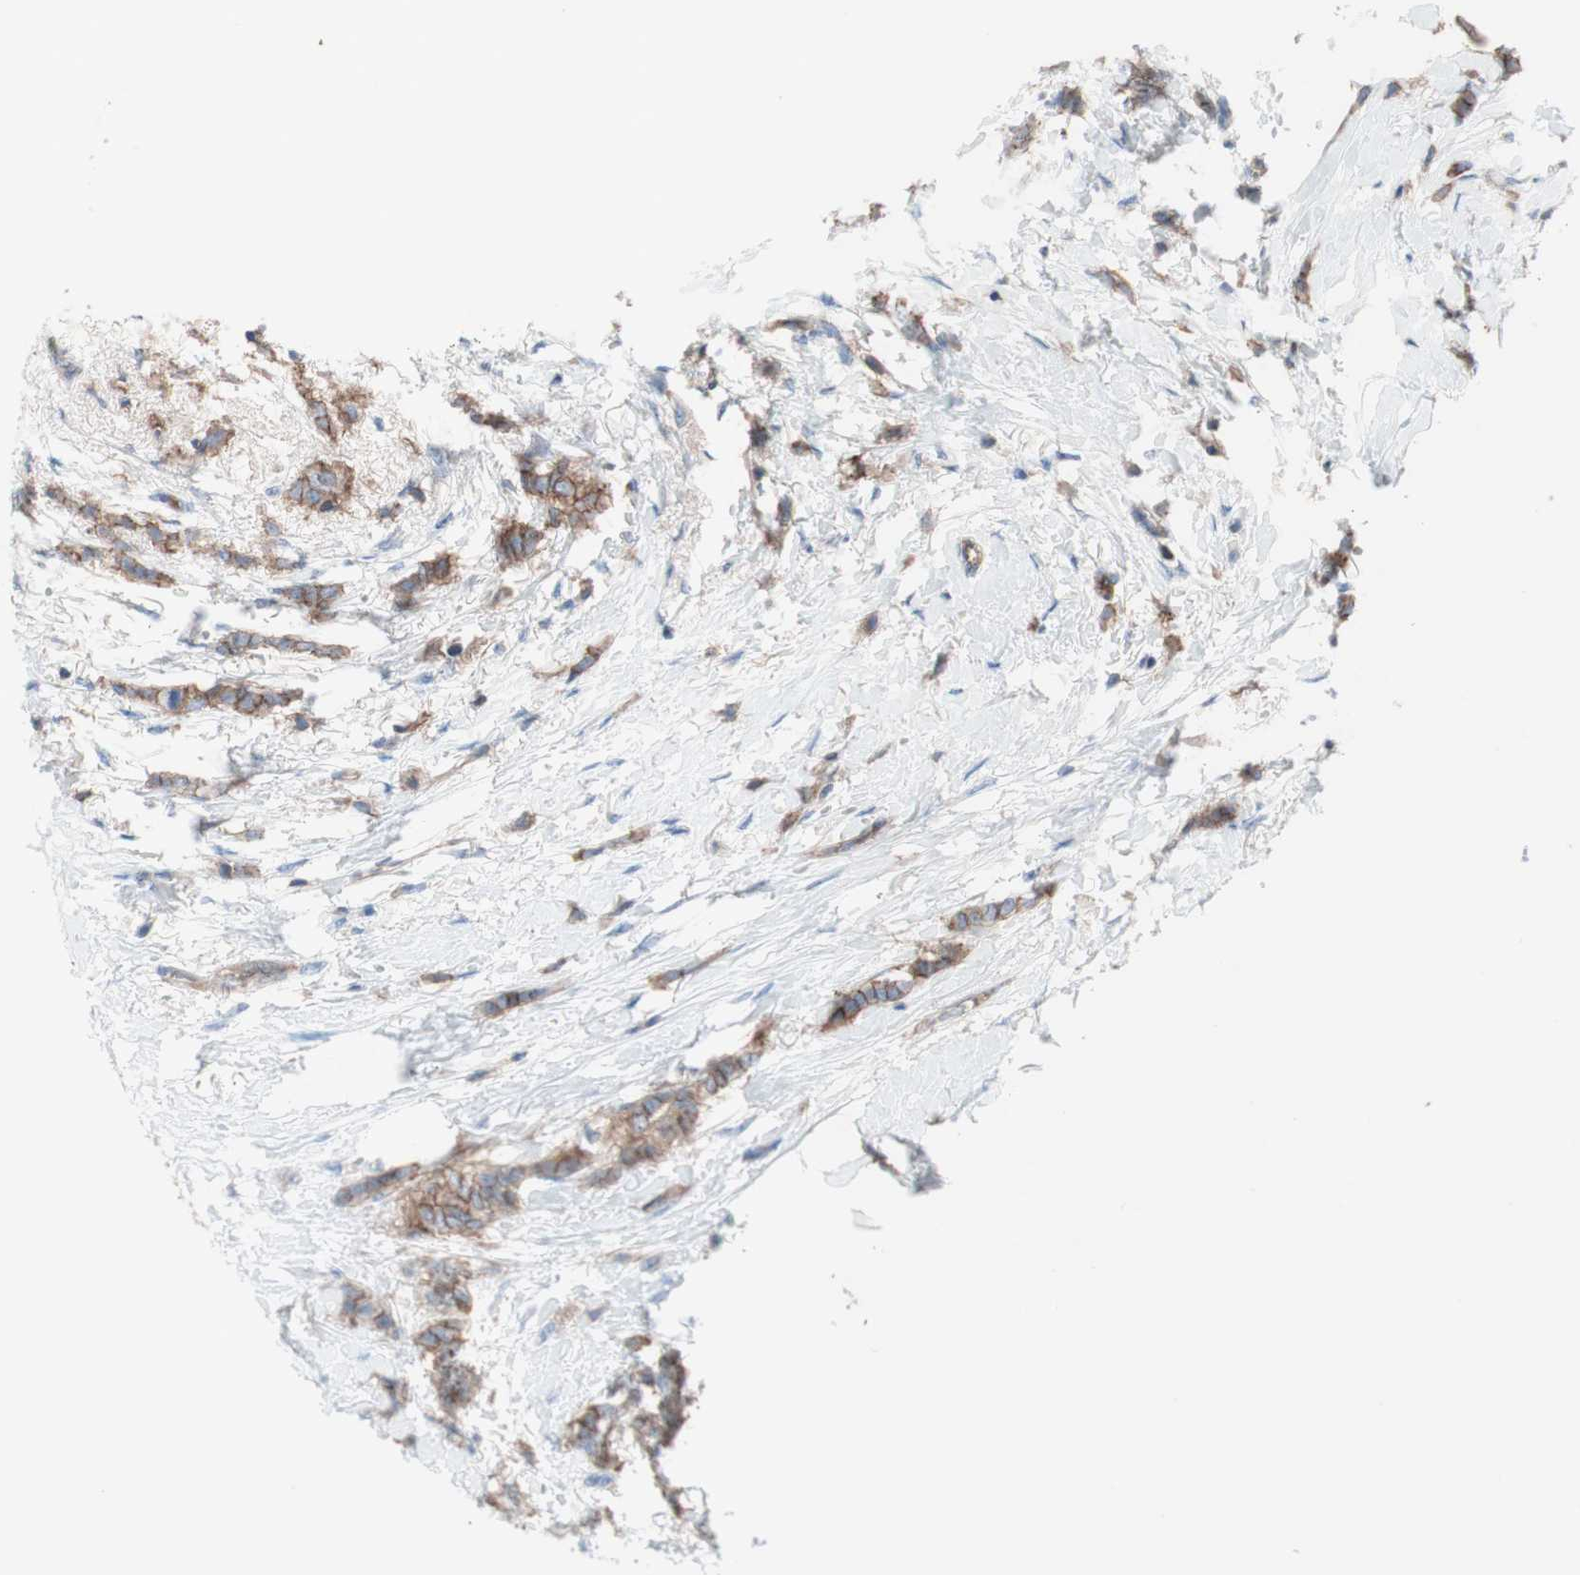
{"staining": {"intensity": "moderate", "quantity": ">75%", "location": "cytoplasmic/membranous"}, "tissue": "breast cancer", "cell_type": "Tumor cells", "image_type": "cancer", "snomed": [{"axis": "morphology", "description": "Lobular carcinoma, in situ"}, {"axis": "morphology", "description": "Lobular carcinoma"}, {"axis": "topography", "description": "Breast"}], "caption": "High-magnification brightfield microscopy of breast cancer (lobular carcinoma) stained with DAB (brown) and counterstained with hematoxylin (blue). tumor cells exhibit moderate cytoplasmic/membranous positivity is appreciated in about>75% of cells.", "gene": "CD46", "patient": {"sex": "female", "age": 41}}